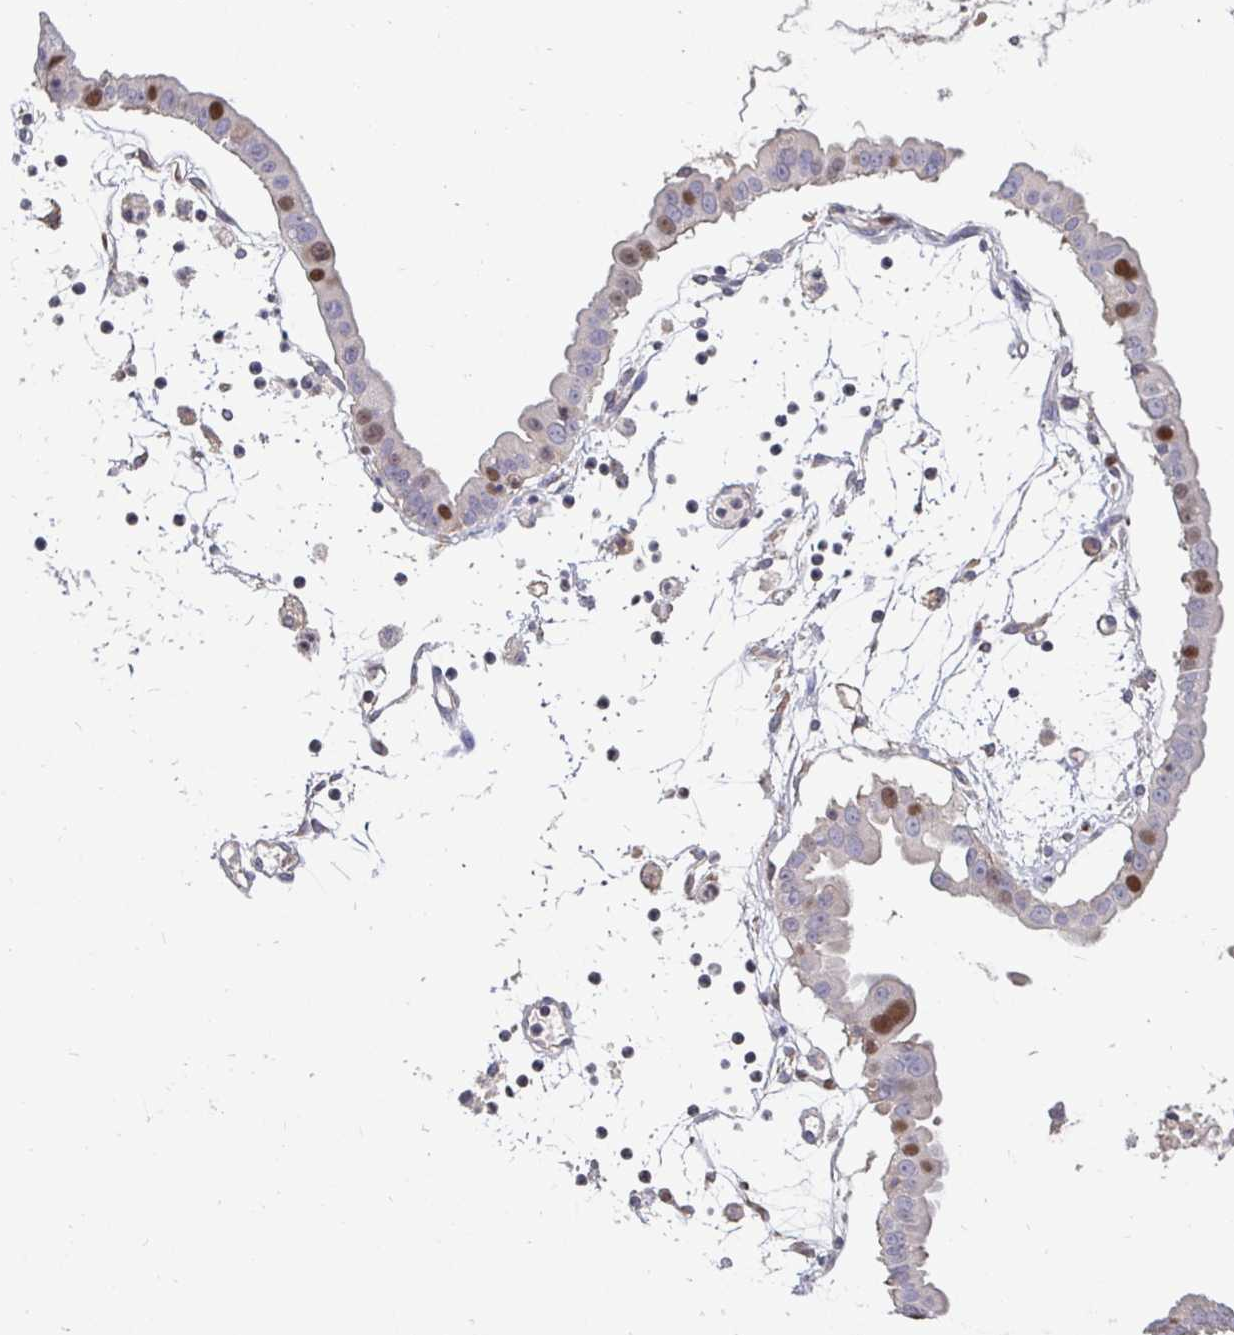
{"staining": {"intensity": "moderate", "quantity": "<25%", "location": "nuclear"}, "tissue": "ovarian cancer", "cell_type": "Tumor cells", "image_type": "cancer", "snomed": [{"axis": "morphology", "description": "Cystadenocarcinoma, mucinous, NOS"}, {"axis": "topography", "description": "Ovary"}], "caption": "A photomicrograph showing moderate nuclear staining in about <25% of tumor cells in ovarian cancer (mucinous cystadenocarcinoma), as visualized by brown immunohistochemical staining.", "gene": "ANLN", "patient": {"sex": "female", "age": 61}}